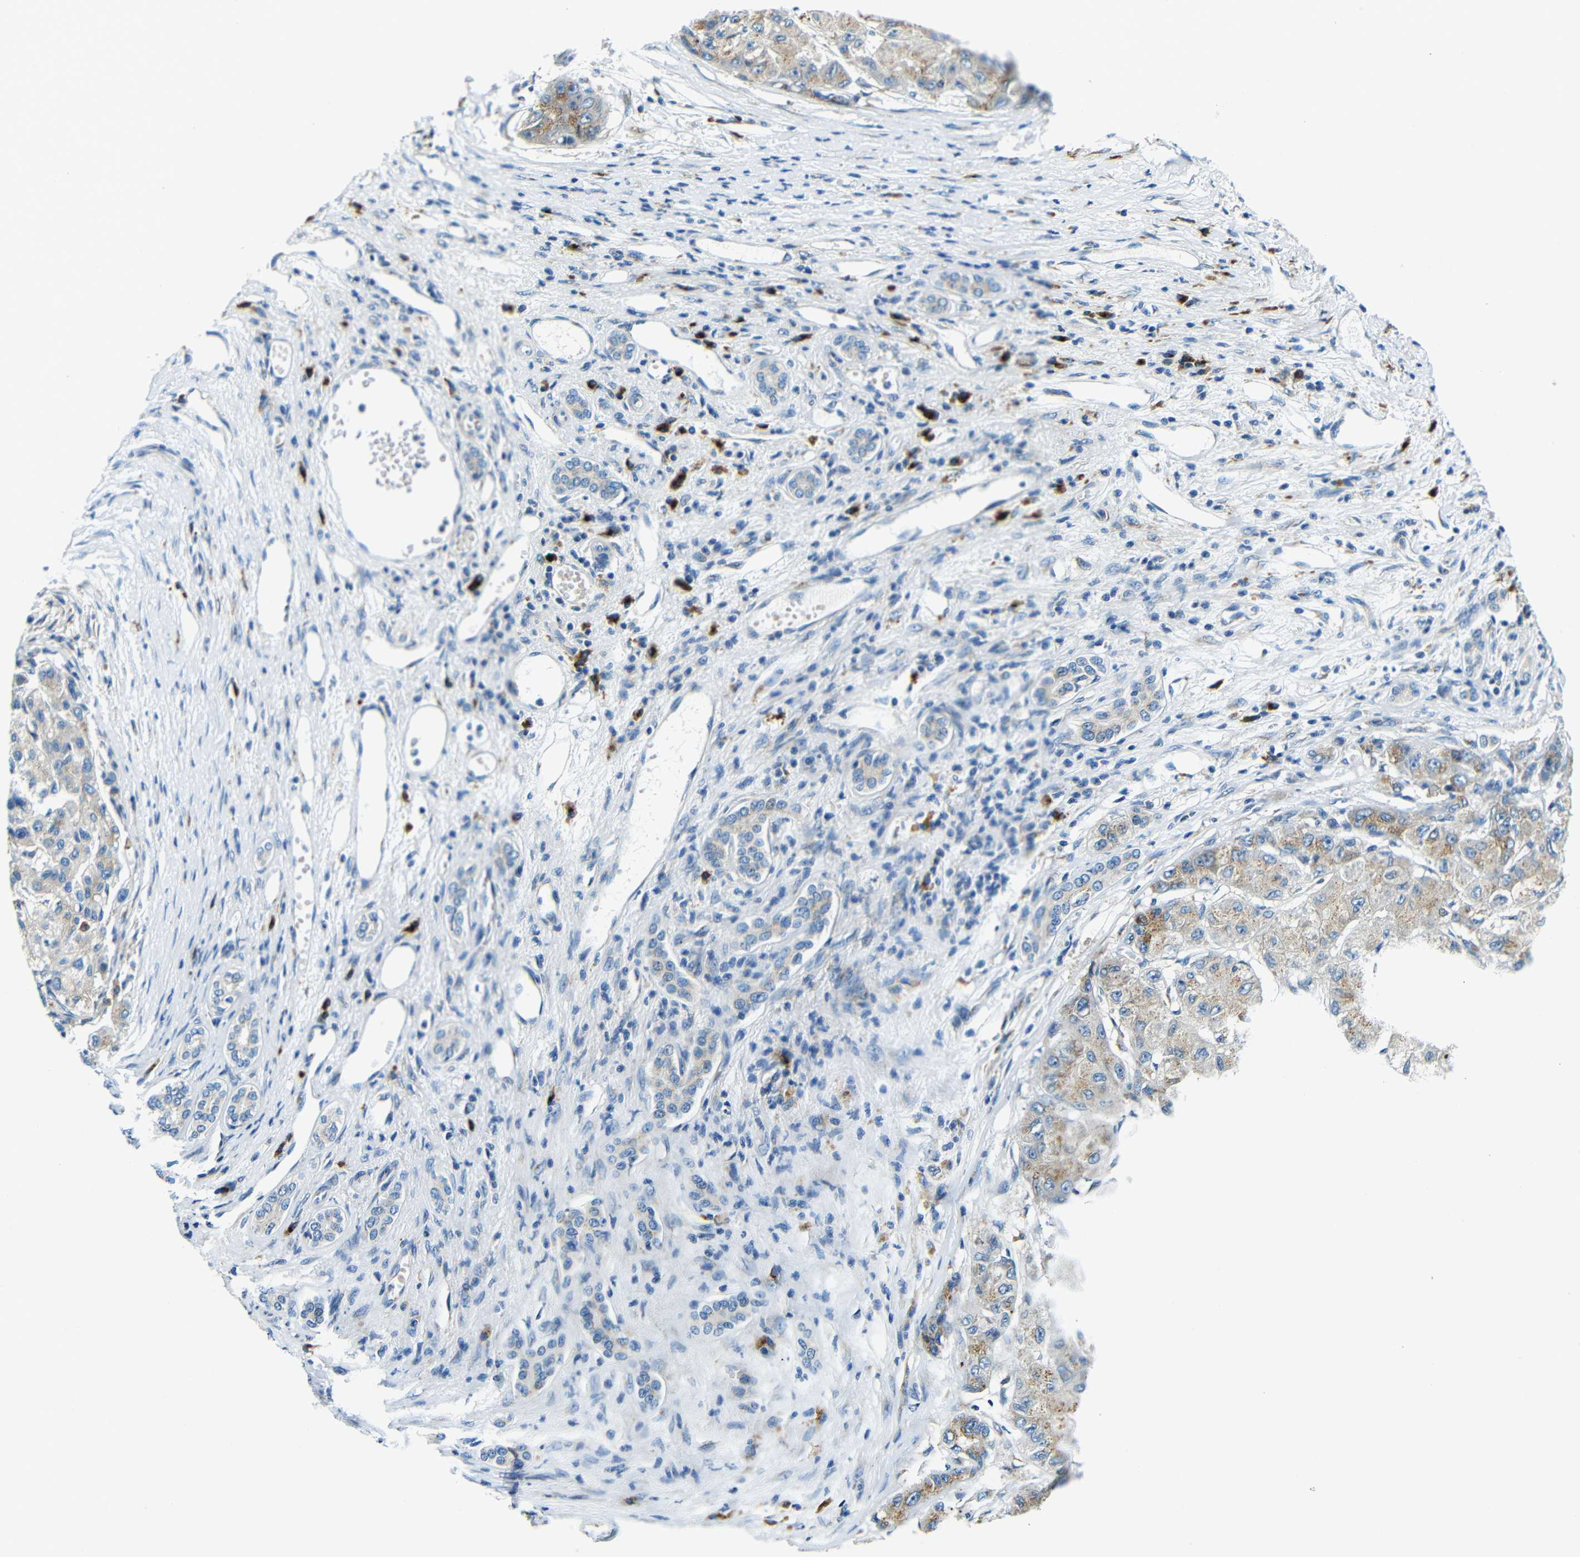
{"staining": {"intensity": "moderate", "quantity": ">75%", "location": "cytoplasmic/membranous"}, "tissue": "liver cancer", "cell_type": "Tumor cells", "image_type": "cancer", "snomed": [{"axis": "morphology", "description": "Carcinoma, Hepatocellular, NOS"}, {"axis": "topography", "description": "Liver"}], "caption": "Immunohistochemical staining of human liver hepatocellular carcinoma reveals moderate cytoplasmic/membranous protein expression in approximately >75% of tumor cells. The staining was performed using DAB (3,3'-diaminobenzidine) to visualize the protein expression in brown, while the nuclei were stained in blue with hematoxylin (Magnification: 20x).", "gene": "USO1", "patient": {"sex": "male", "age": 80}}